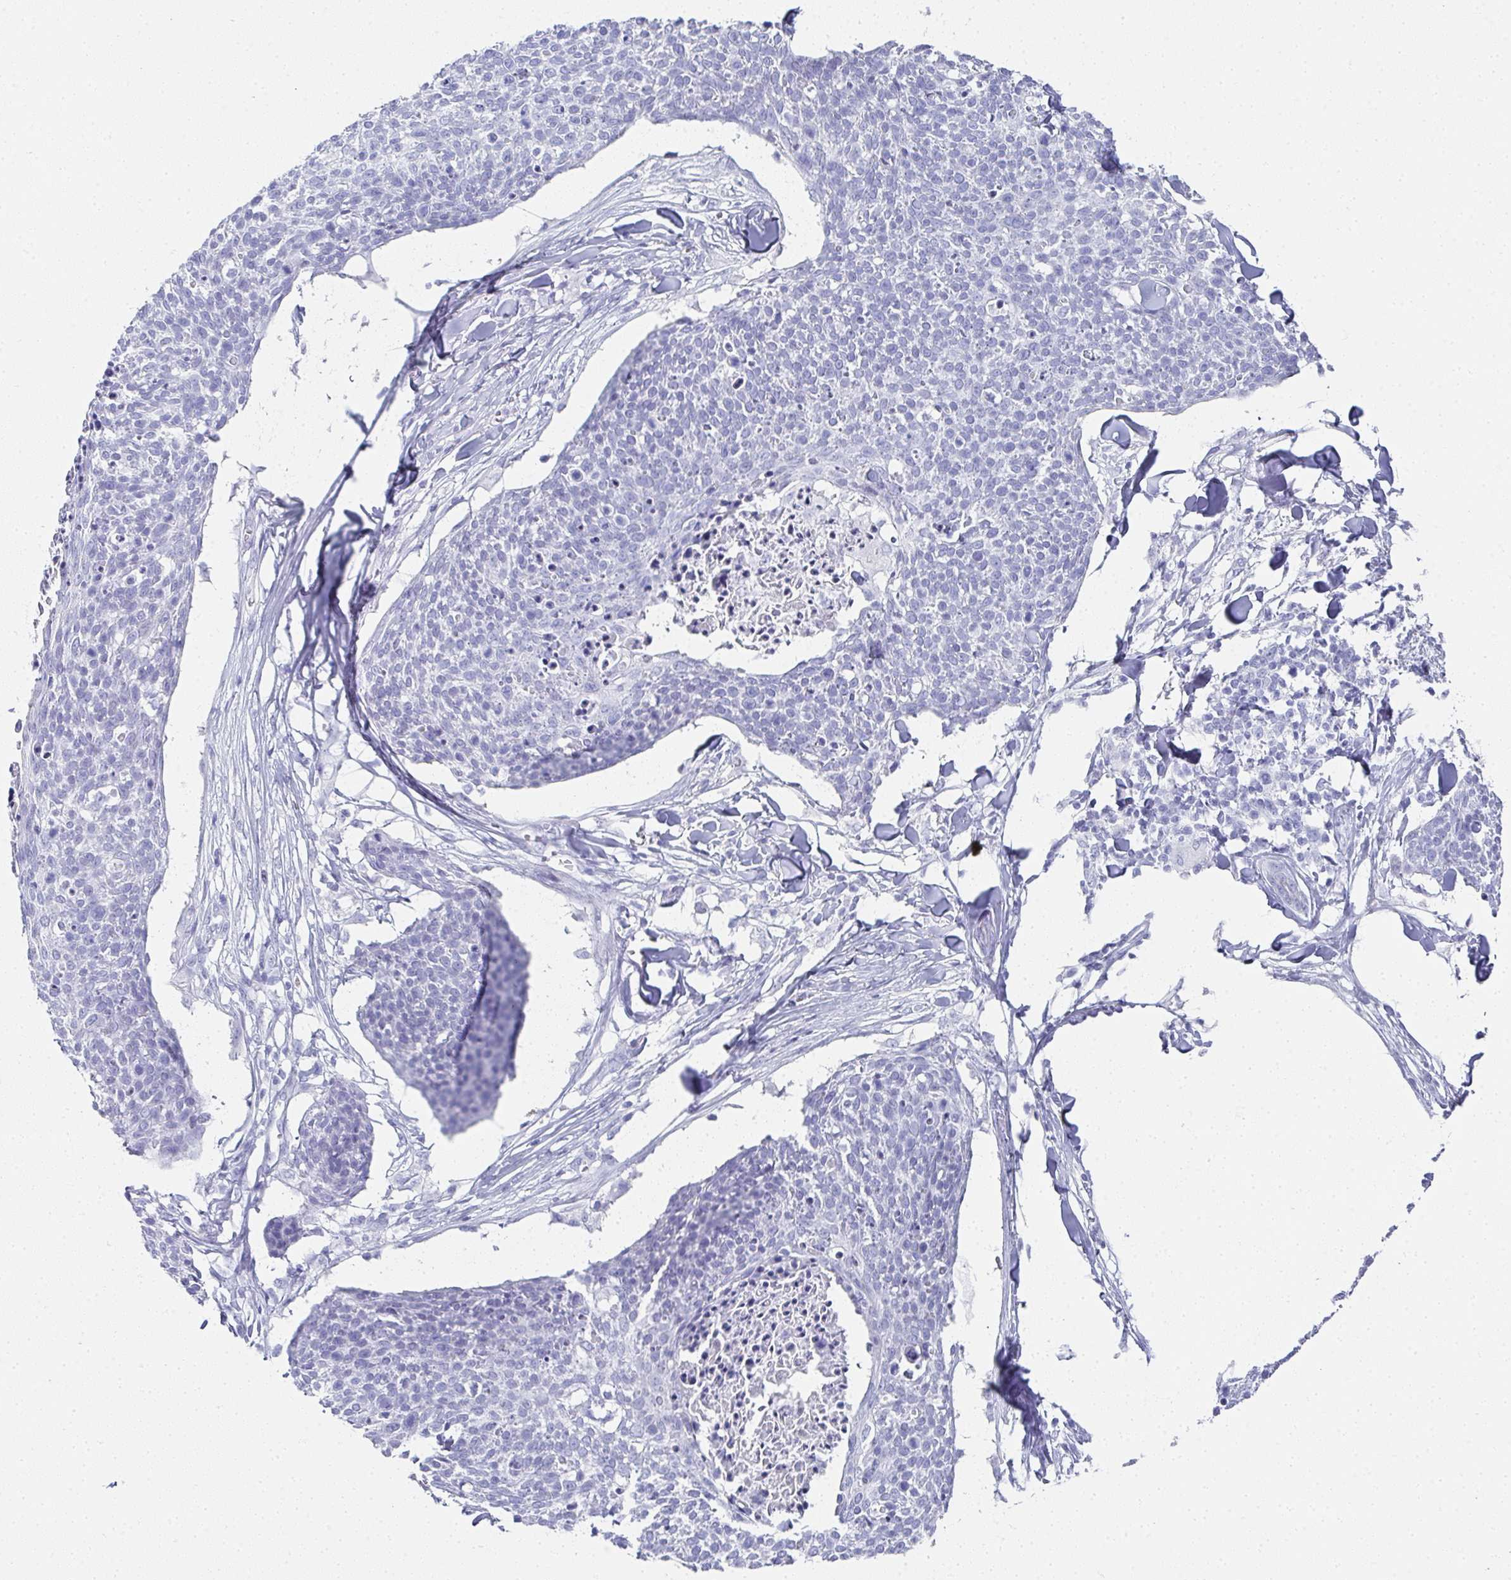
{"staining": {"intensity": "negative", "quantity": "none", "location": "none"}, "tissue": "skin cancer", "cell_type": "Tumor cells", "image_type": "cancer", "snomed": [{"axis": "morphology", "description": "Squamous cell carcinoma, NOS"}, {"axis": "topography", "description": "Skin"}, {"axis": "topography", "description": "Vulva"}], "caption": "Immunohistochemical staining of skin cancer exhibits no significant expression in tumor cells.", "gene": "SYCP1", "patient": {"sex": "female", "age": 75}}